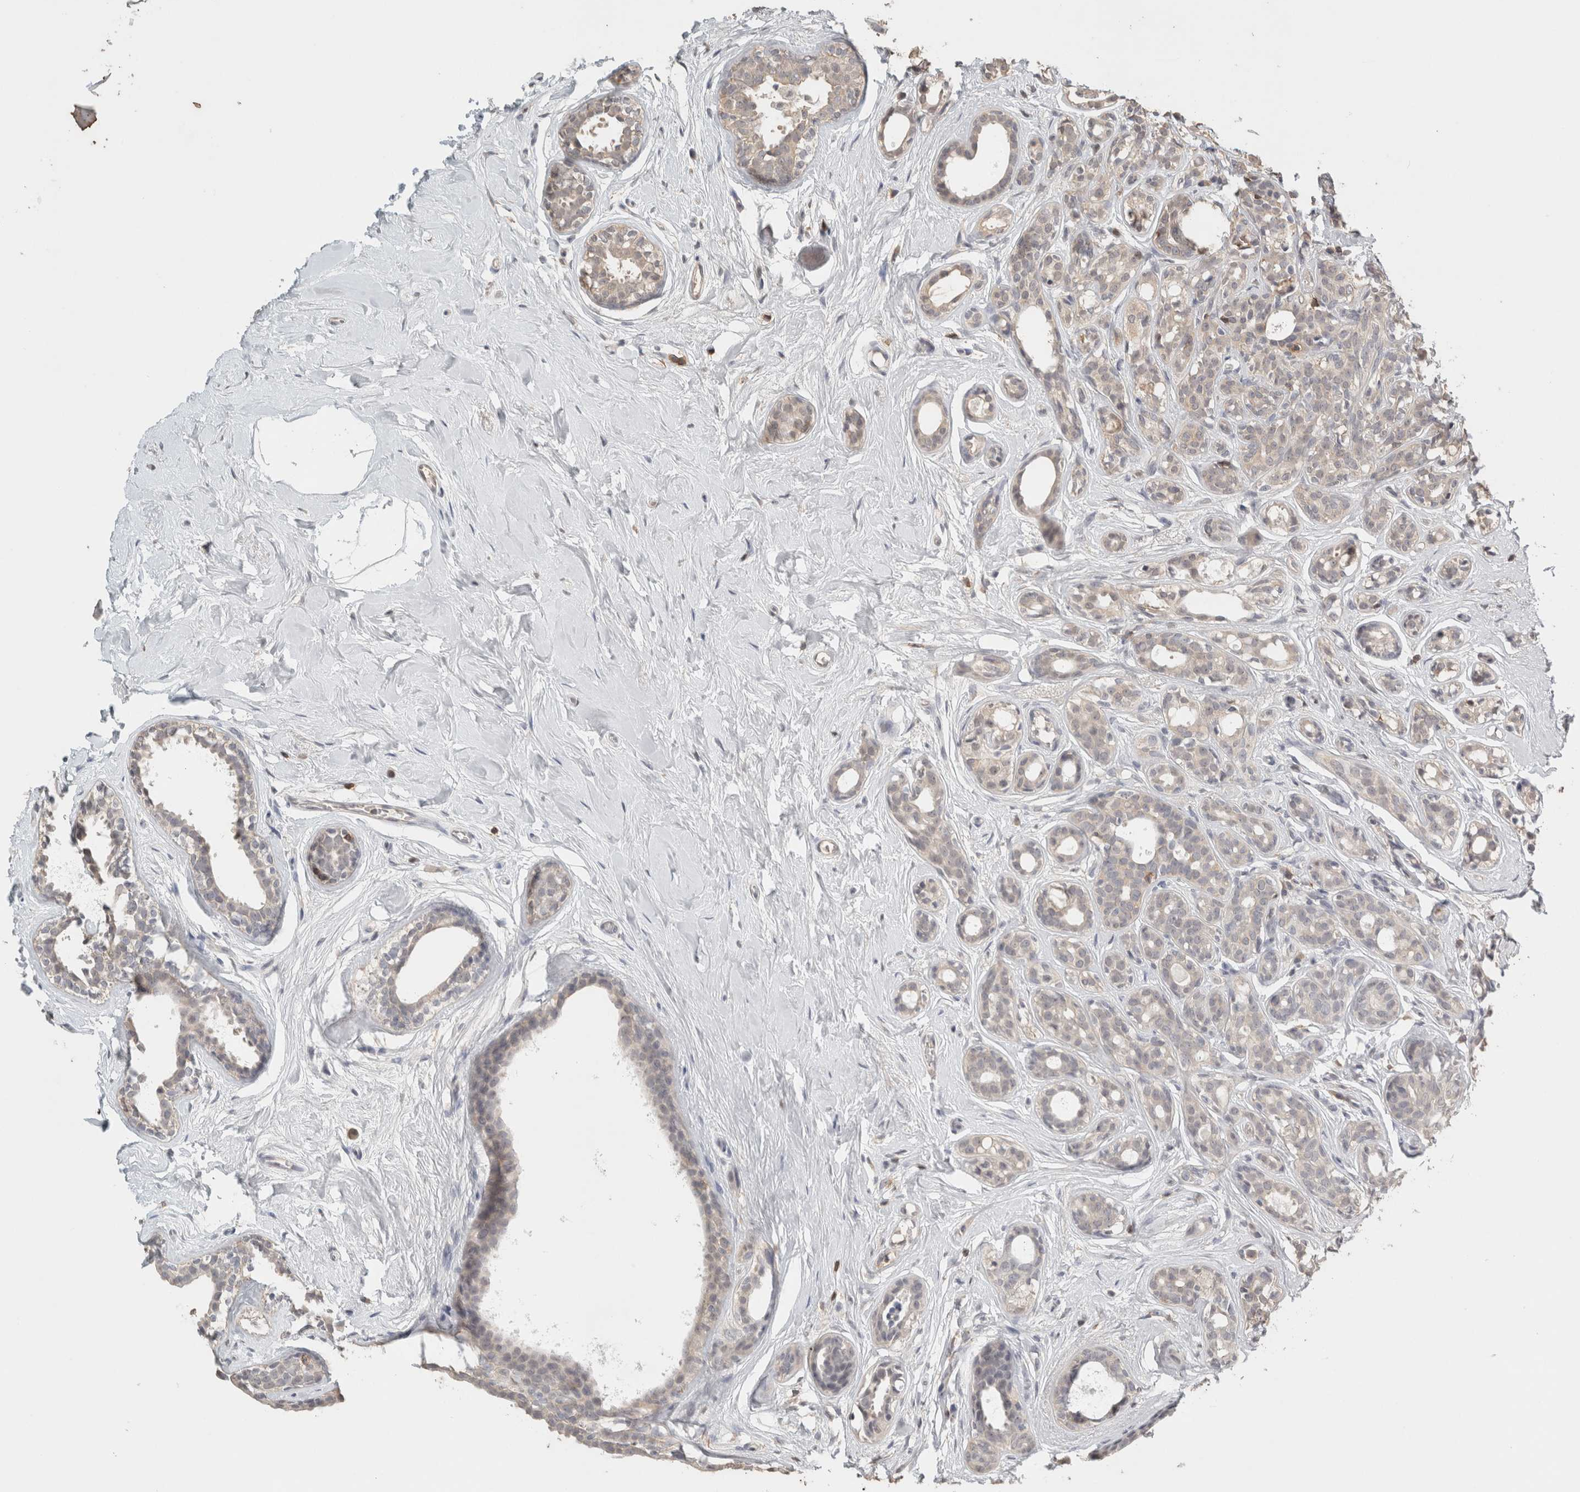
{"staining": {"intensity": "negative", "quantity": "none", "location": "none"}, "tissue": "breast cancer", "cell_type": "Tumor cells", "image_type": "cancer", "snomed": [{"axis": "morphology", "description": "Duct carcinoma"}, {"axis": "topography", "description": "Breast"}], "caption": "The photomicrograph demonstrates no significant positivity in tumor cells of breast cancer.", "gene": "TRAT1", "patient": {"sex": "female", "age": 55}}